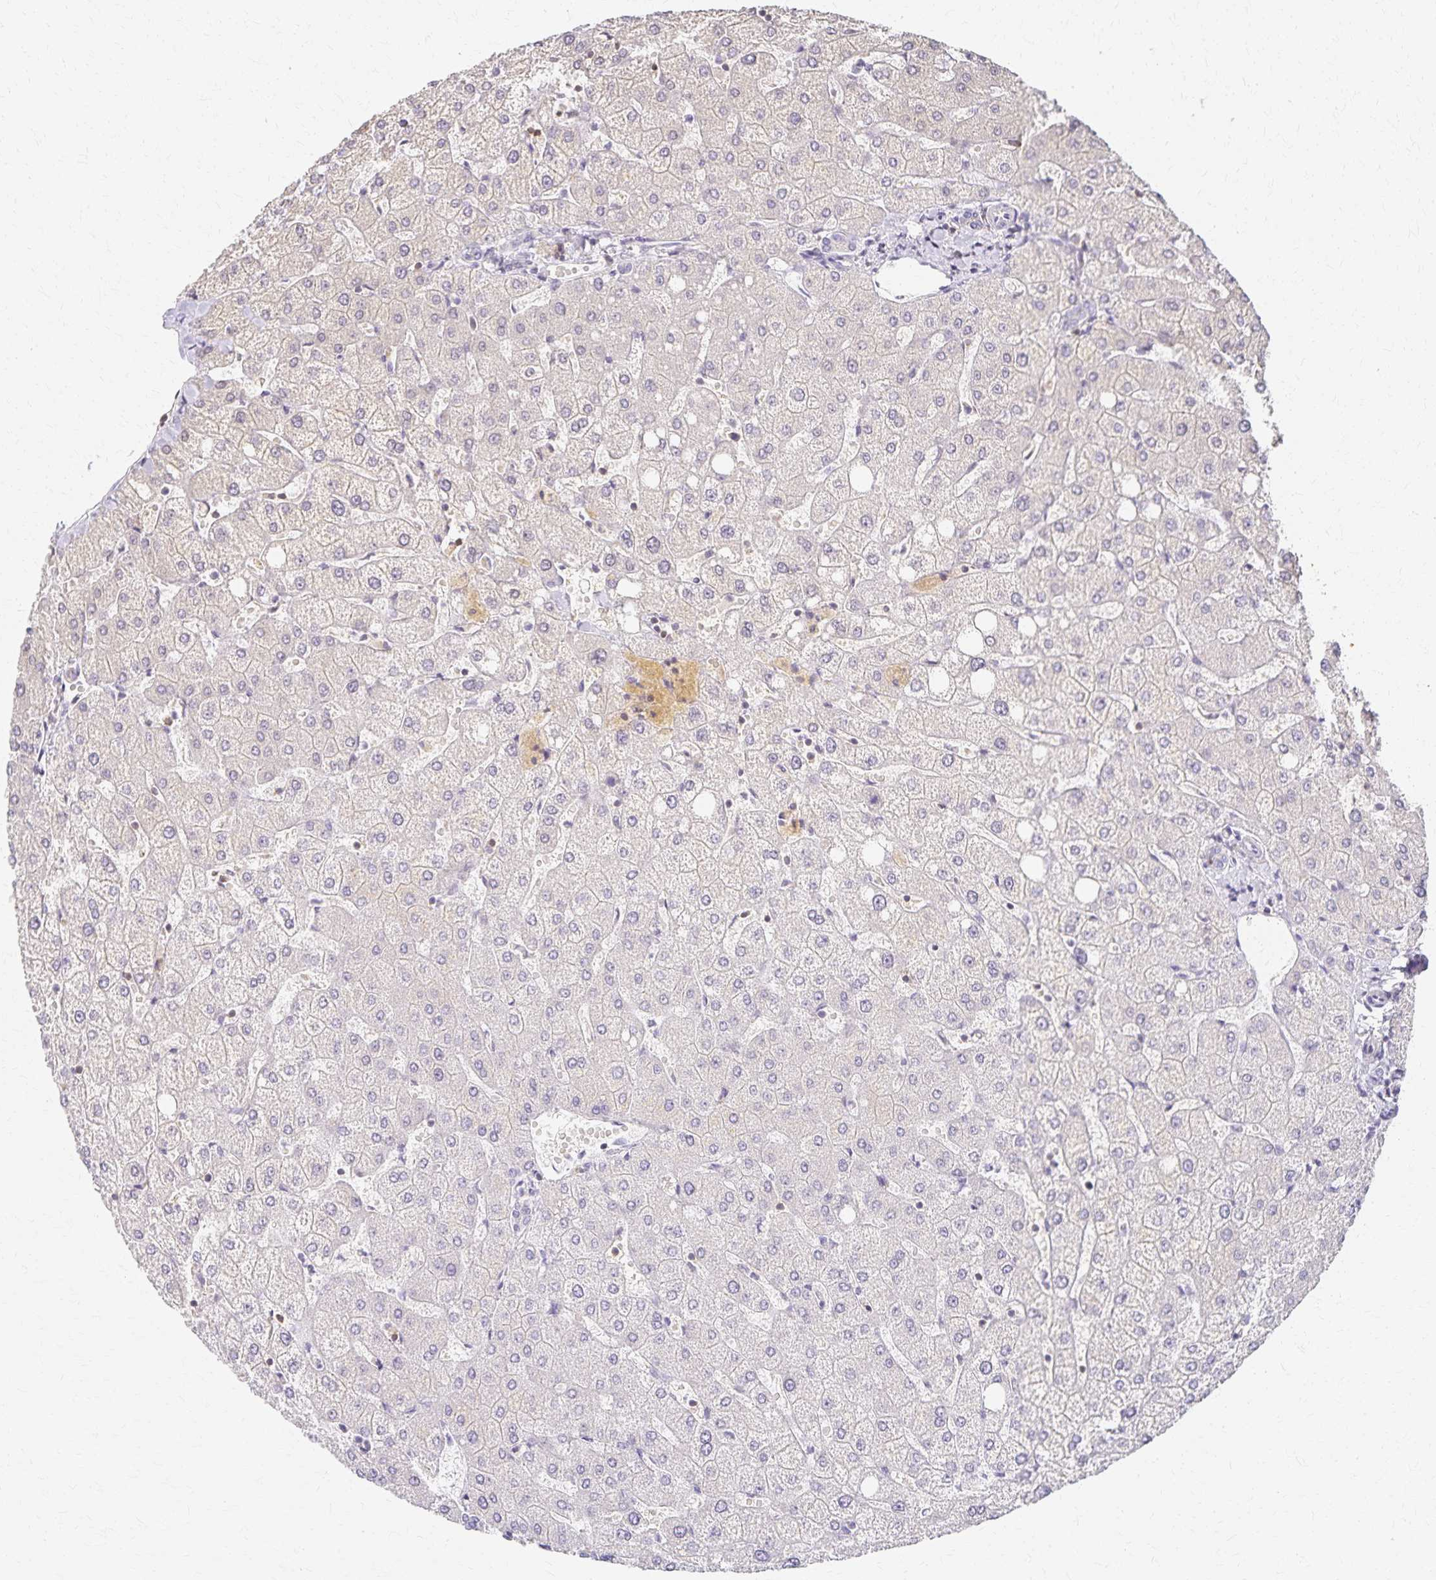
{"staining": {"intensity": "negative", "quantity": "none", "location": "none"}, "tissue": "liver", "cell_type": "Cholangiocytes", "image_type": "normal", "snomed": [{"axis": "morphology", "description": "Normal tissue, NOS"}, {"axis": "topography", "description": "Liver"}], "caption": "This is an immunohistochemistry (IHC) image of unremarkable liver. There is no expression in cholangiocytes.", "gene": "AZGP1", "patient": {"sex": "female", "age": 54}}